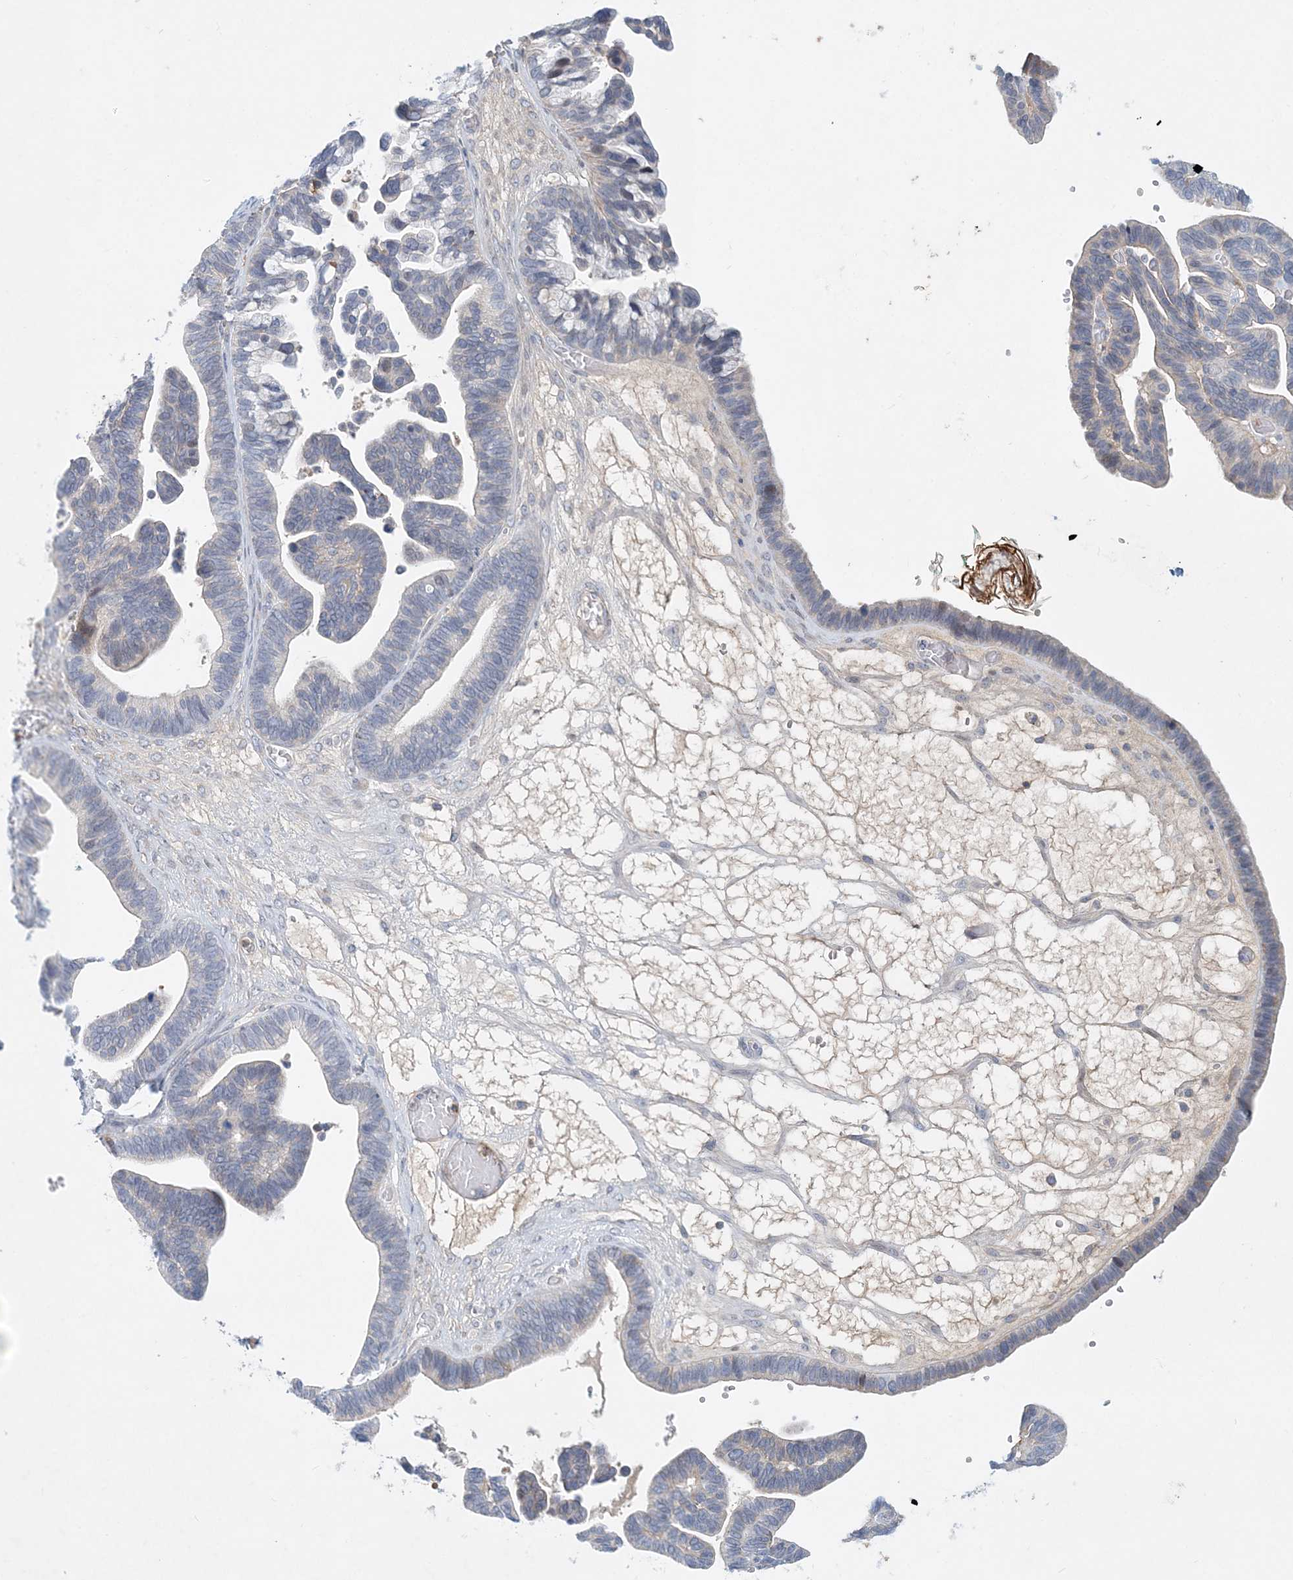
{"staining": {"intensity": "negative", "quantity": "none", "location": "none"}, "tissue": "ovarian cancer", "cell_type": "Tumor cells", "image_type": "cancer", "snomed": [{"axis": "morphology", "description": "Cystadenocarcinoma, serous, NOS"}, {"axis": "topography", "description": "Ovary"}], "caption": "A photomicrograph of ovarian cancer (serous cystadenocarcinoma) stained for a protein exhibits no brown staining in tumor cells. (DAB (3,3'-diaminobenzidine) IHC, high magnification).", "gene": "DNAH5", "patient": {"sex": "female", "age": 56}}